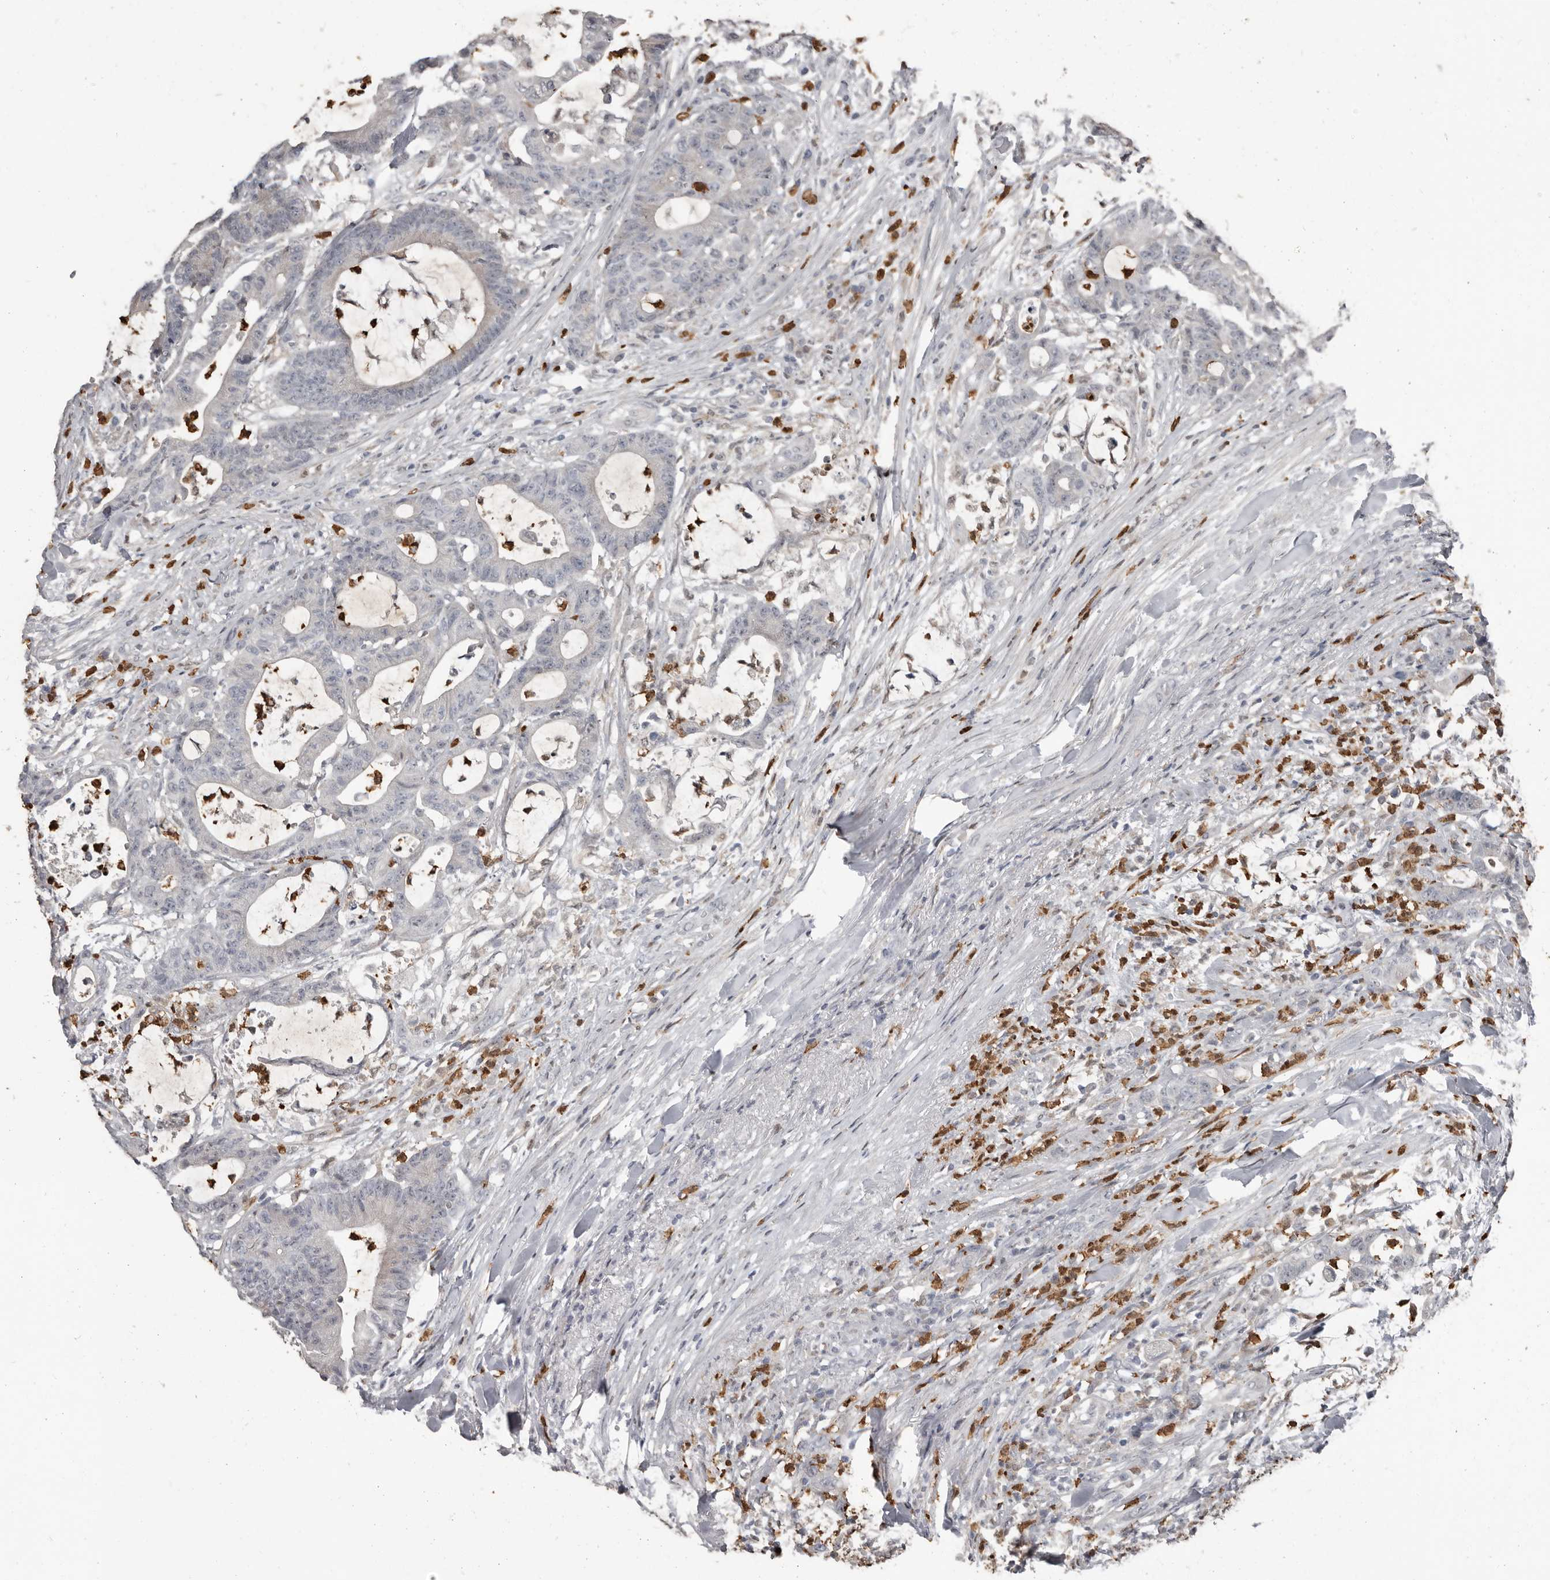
{"staining": {"intensity": "negative", "quantity": "none", "location": "none"}, "tissue": "colorectal cancer", "cell_type": "Tumor cells", "image_type": "cancer", "snomed": [{"axis": "morphology", "description": "Adenocarcinoma, NOS"}, {"axis": "topography", "description": "Colon"}], "caption": "High power microscopy micrograph of an IHC micrograph of colorectal cancer, revealing no significant staining in tumor cells.", "gene": "GPR157", "patient": {"sex": "female", "age": 84}}